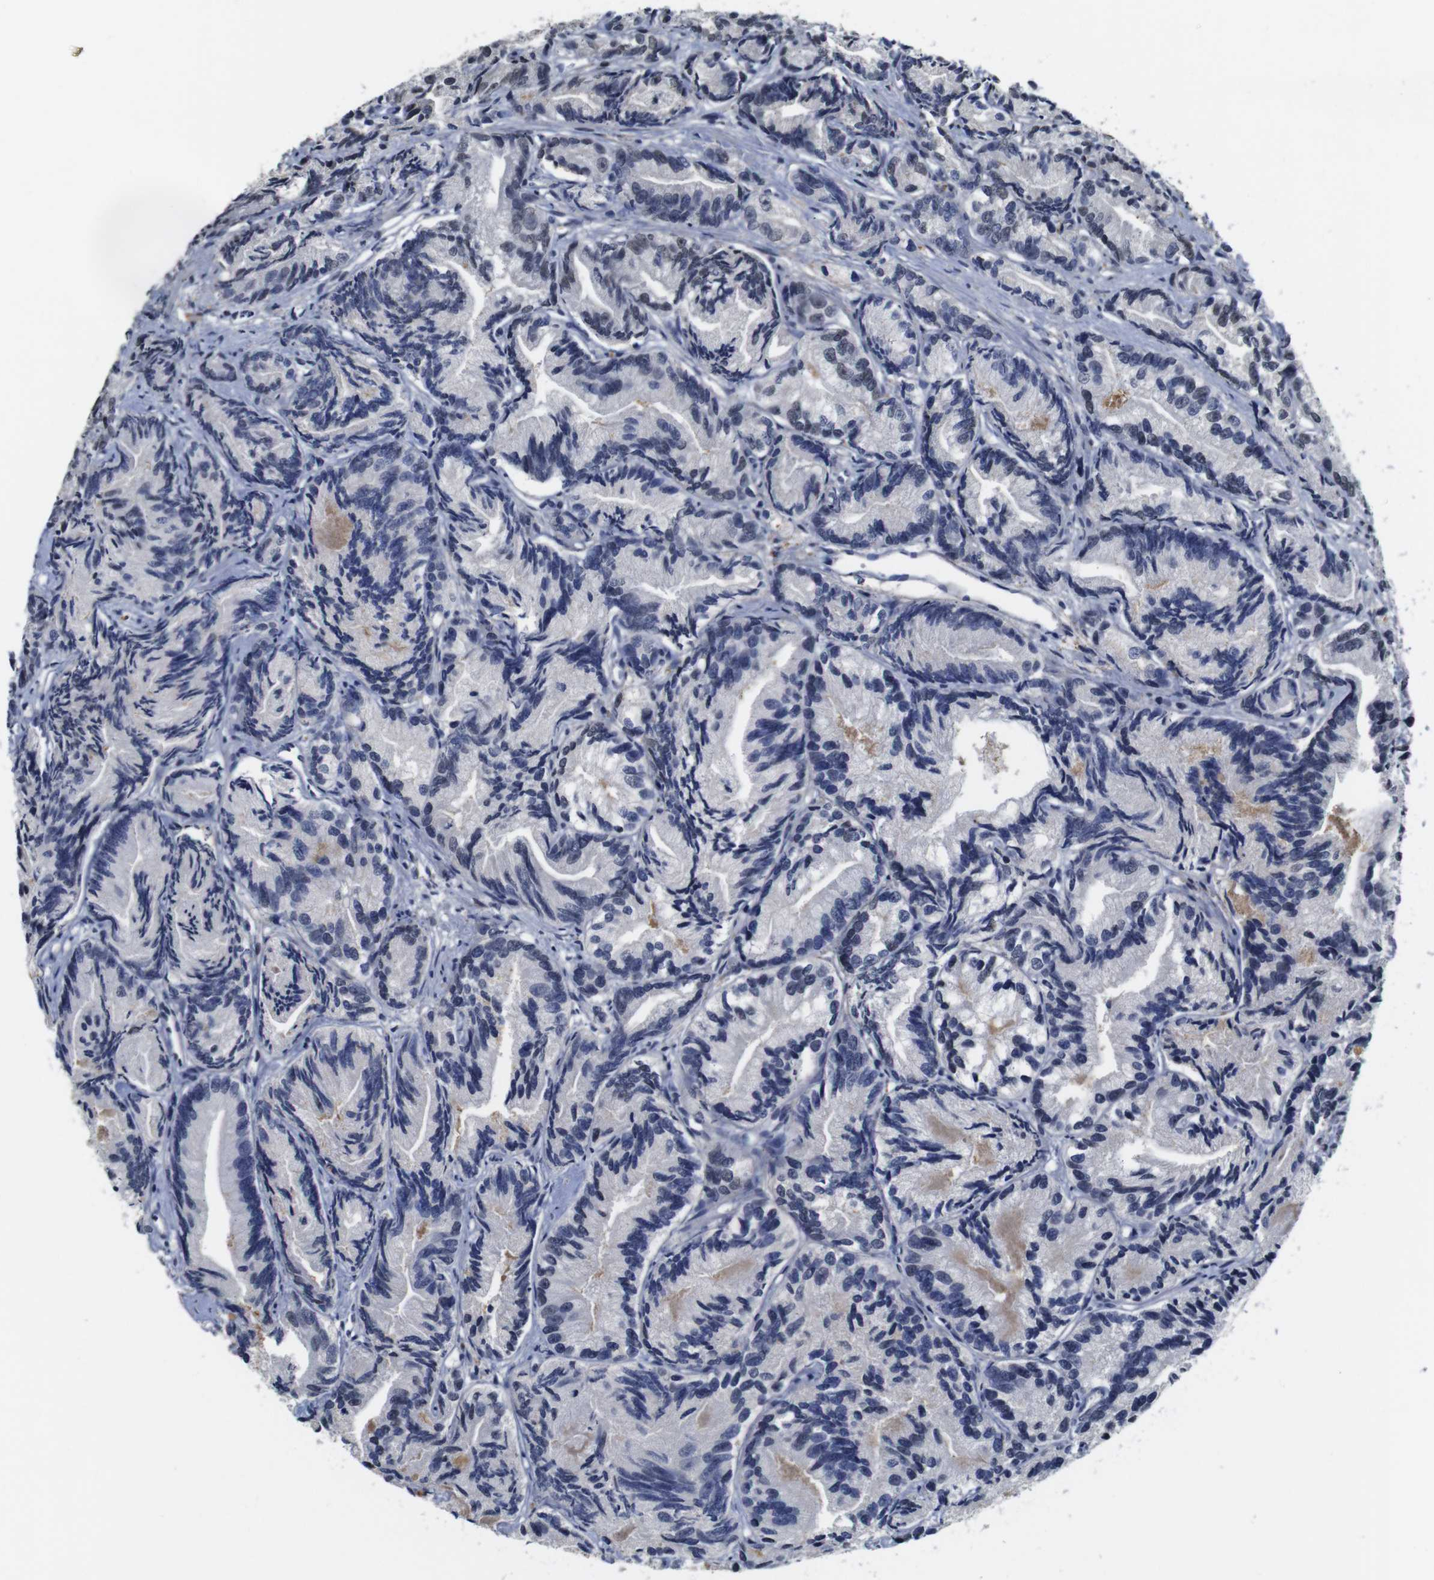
{"staining": {"intensity": "negative", "quantity": "none", "location": "none"}, "tissue": "prostate cancer", "cell_type": "Tumor cells", "image_type": "cancer", "snomed": [{"axis": "morphology", "description": "Adenocarcinoma, Low grade"}, {"axis": "topography", "description": "Prostate"}], "caption": "A micrograph of human prostate cancer is negative for staining in tumor cells.", "gene": "NTRK3", "patient": {"sex": "male", "age": 89}}